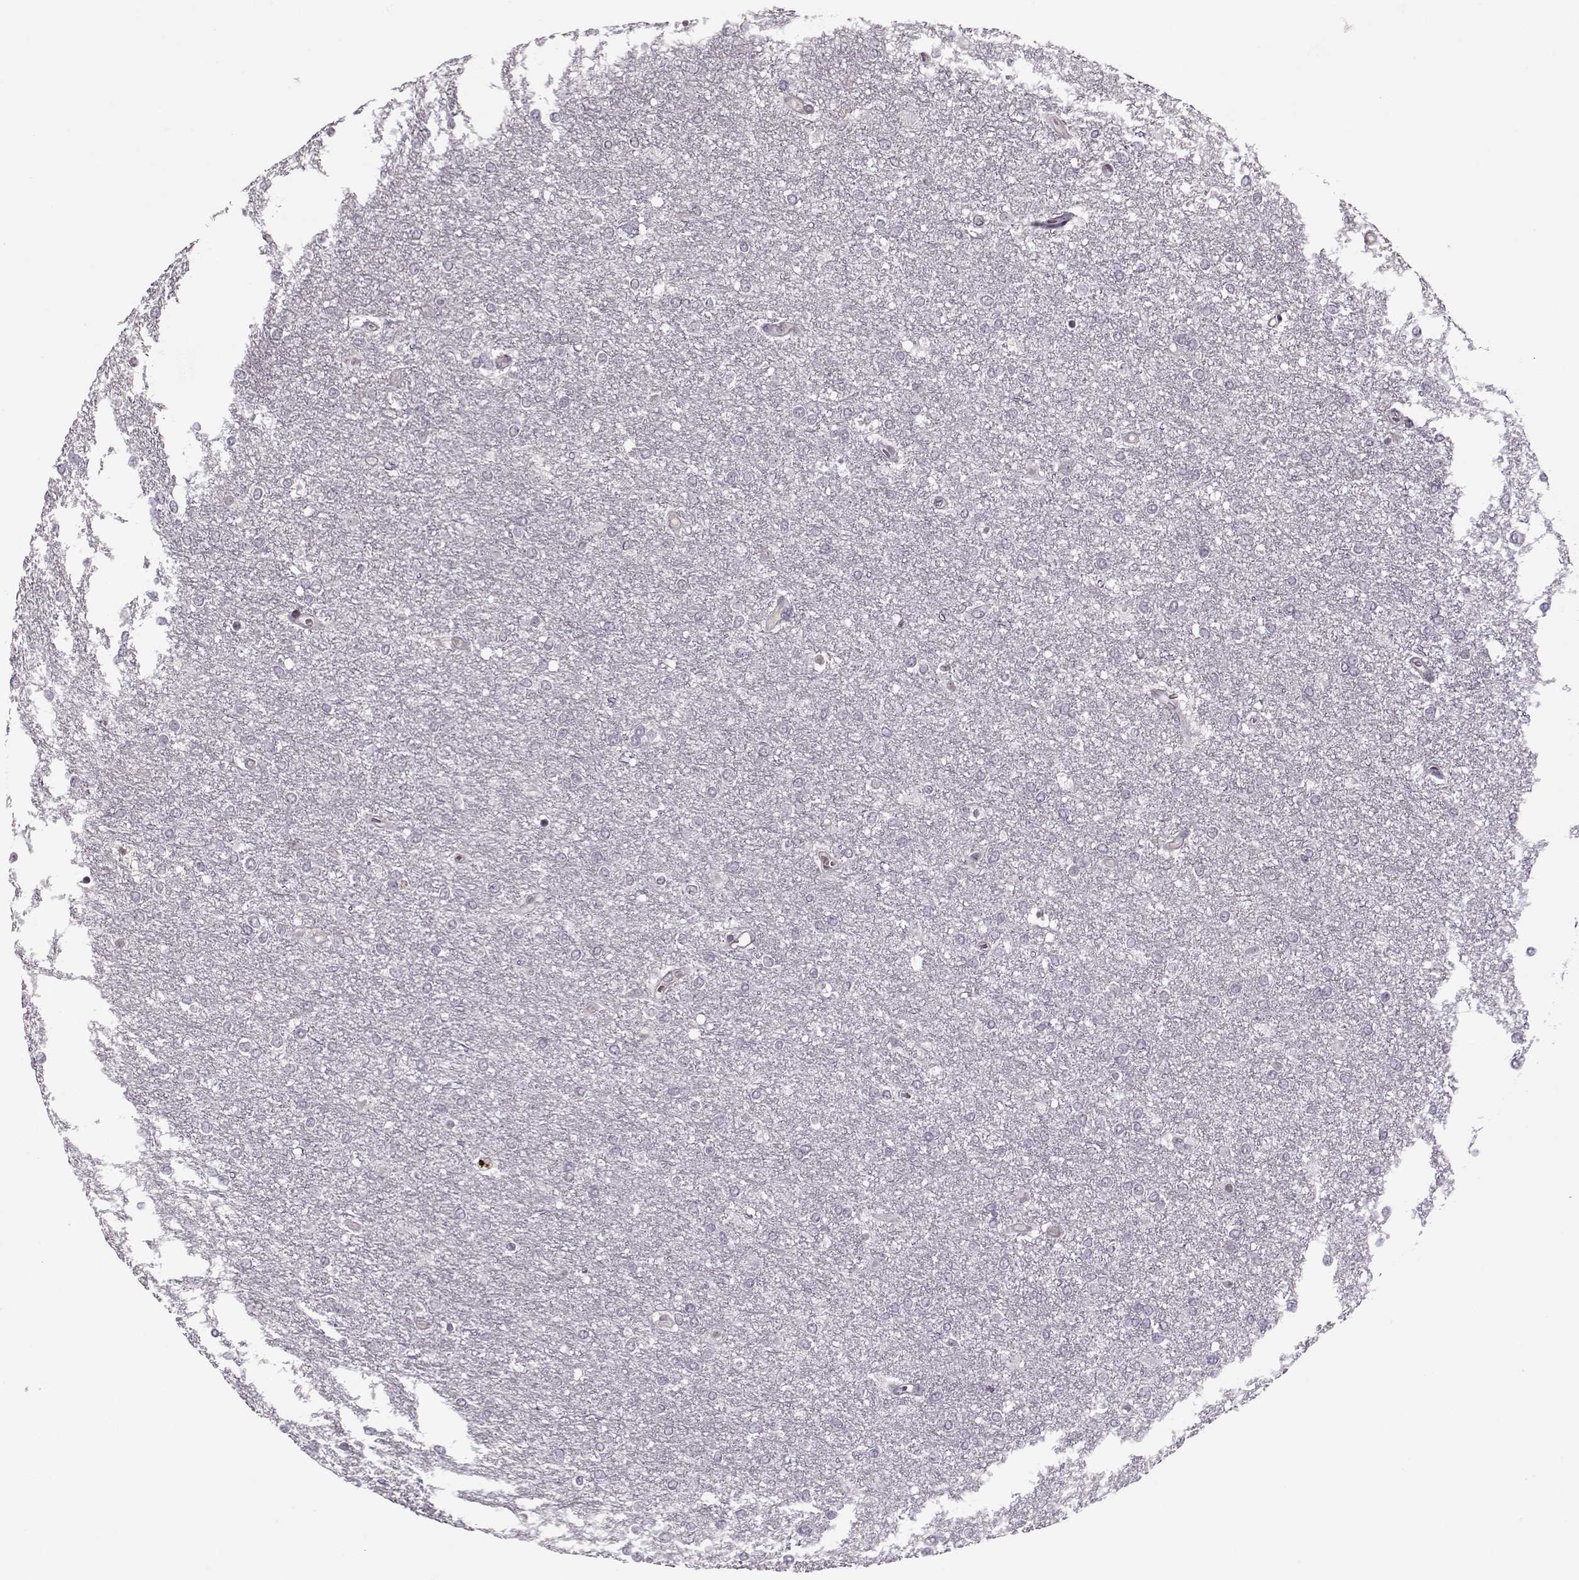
{"staining": {"intensity": "negative", "quantity": "none", "location": "none"}, "tissue": "glioma", "cell_type": "Tumor cells", "image_type": "cancer", "snomed": [{"axis": "morphology", "description": "Glioma, malignant, High grade"}, {"axis": "topography", "description": "Brain"}], "caption": "Glioma was stained to show a protein in brown. There is no significant positivity in tumor cells.", "gene": "DNAI3", "patient": {"sex": "female", "age": 61}}